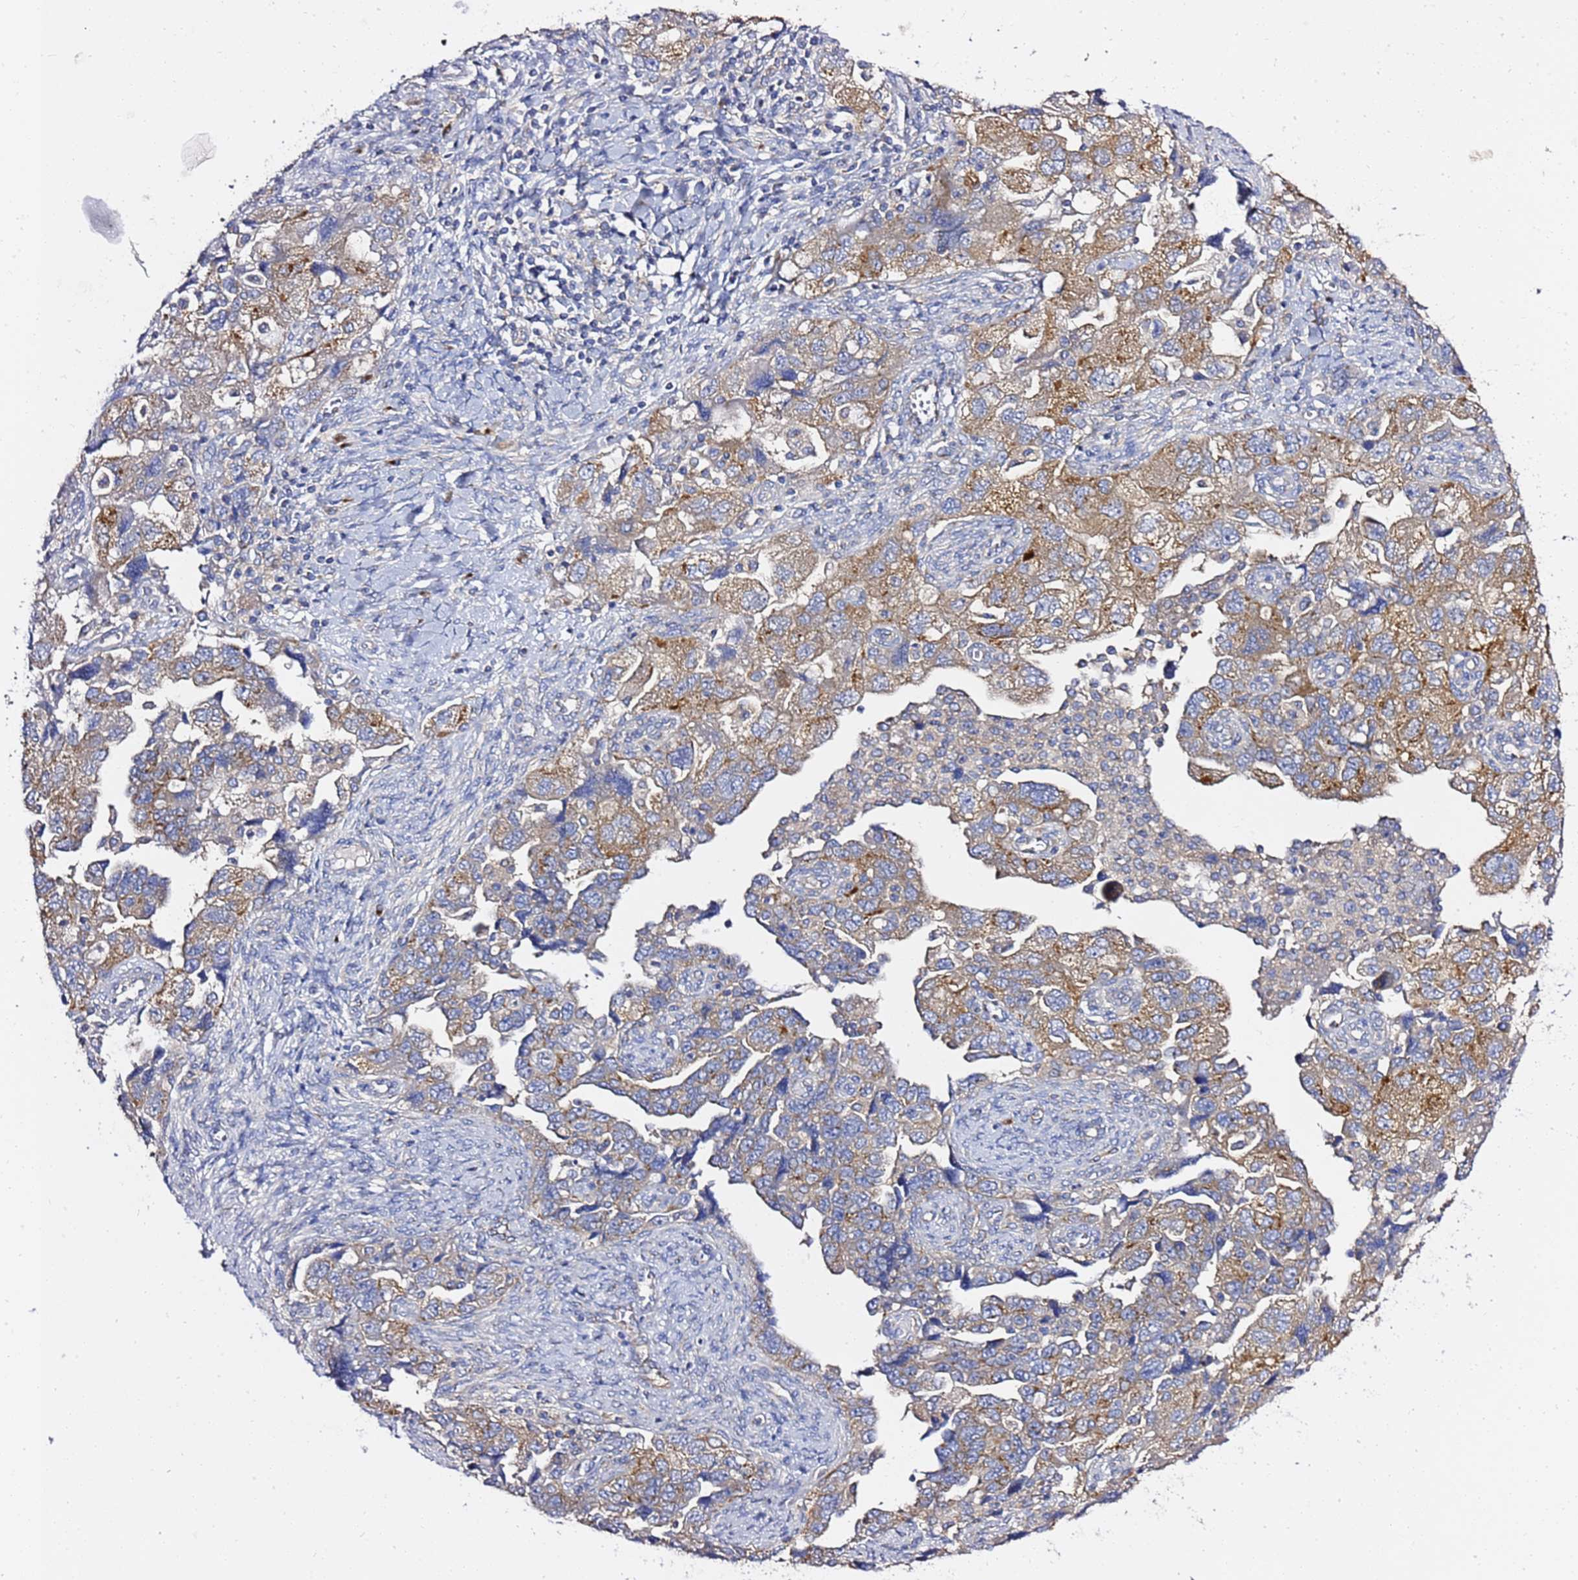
{"staining": {"intensity": "moderate", "quantity": "25%-75%", "location": "cytoplasmic/membranous"}, "tissue": "ovarian cancer", "cell_type": "Tumor cells", "image_type": "cancer", "snomed": [{"axis": "morphology", "description": "Carcinoma, NOS"}, {"axis": "morphology", "description": "Cystadenocarcinoma, serous, NOS"}, {"axis": "topography", "description": "Ovary"}], "caption": "A brown stain labels moderate cytoplasmic/membranous expression of a protein in ovarian cancer (carcinoma) tumor cells.", "gene": "ANAPC1", "patient": {"sex": "female", "age": 69}}